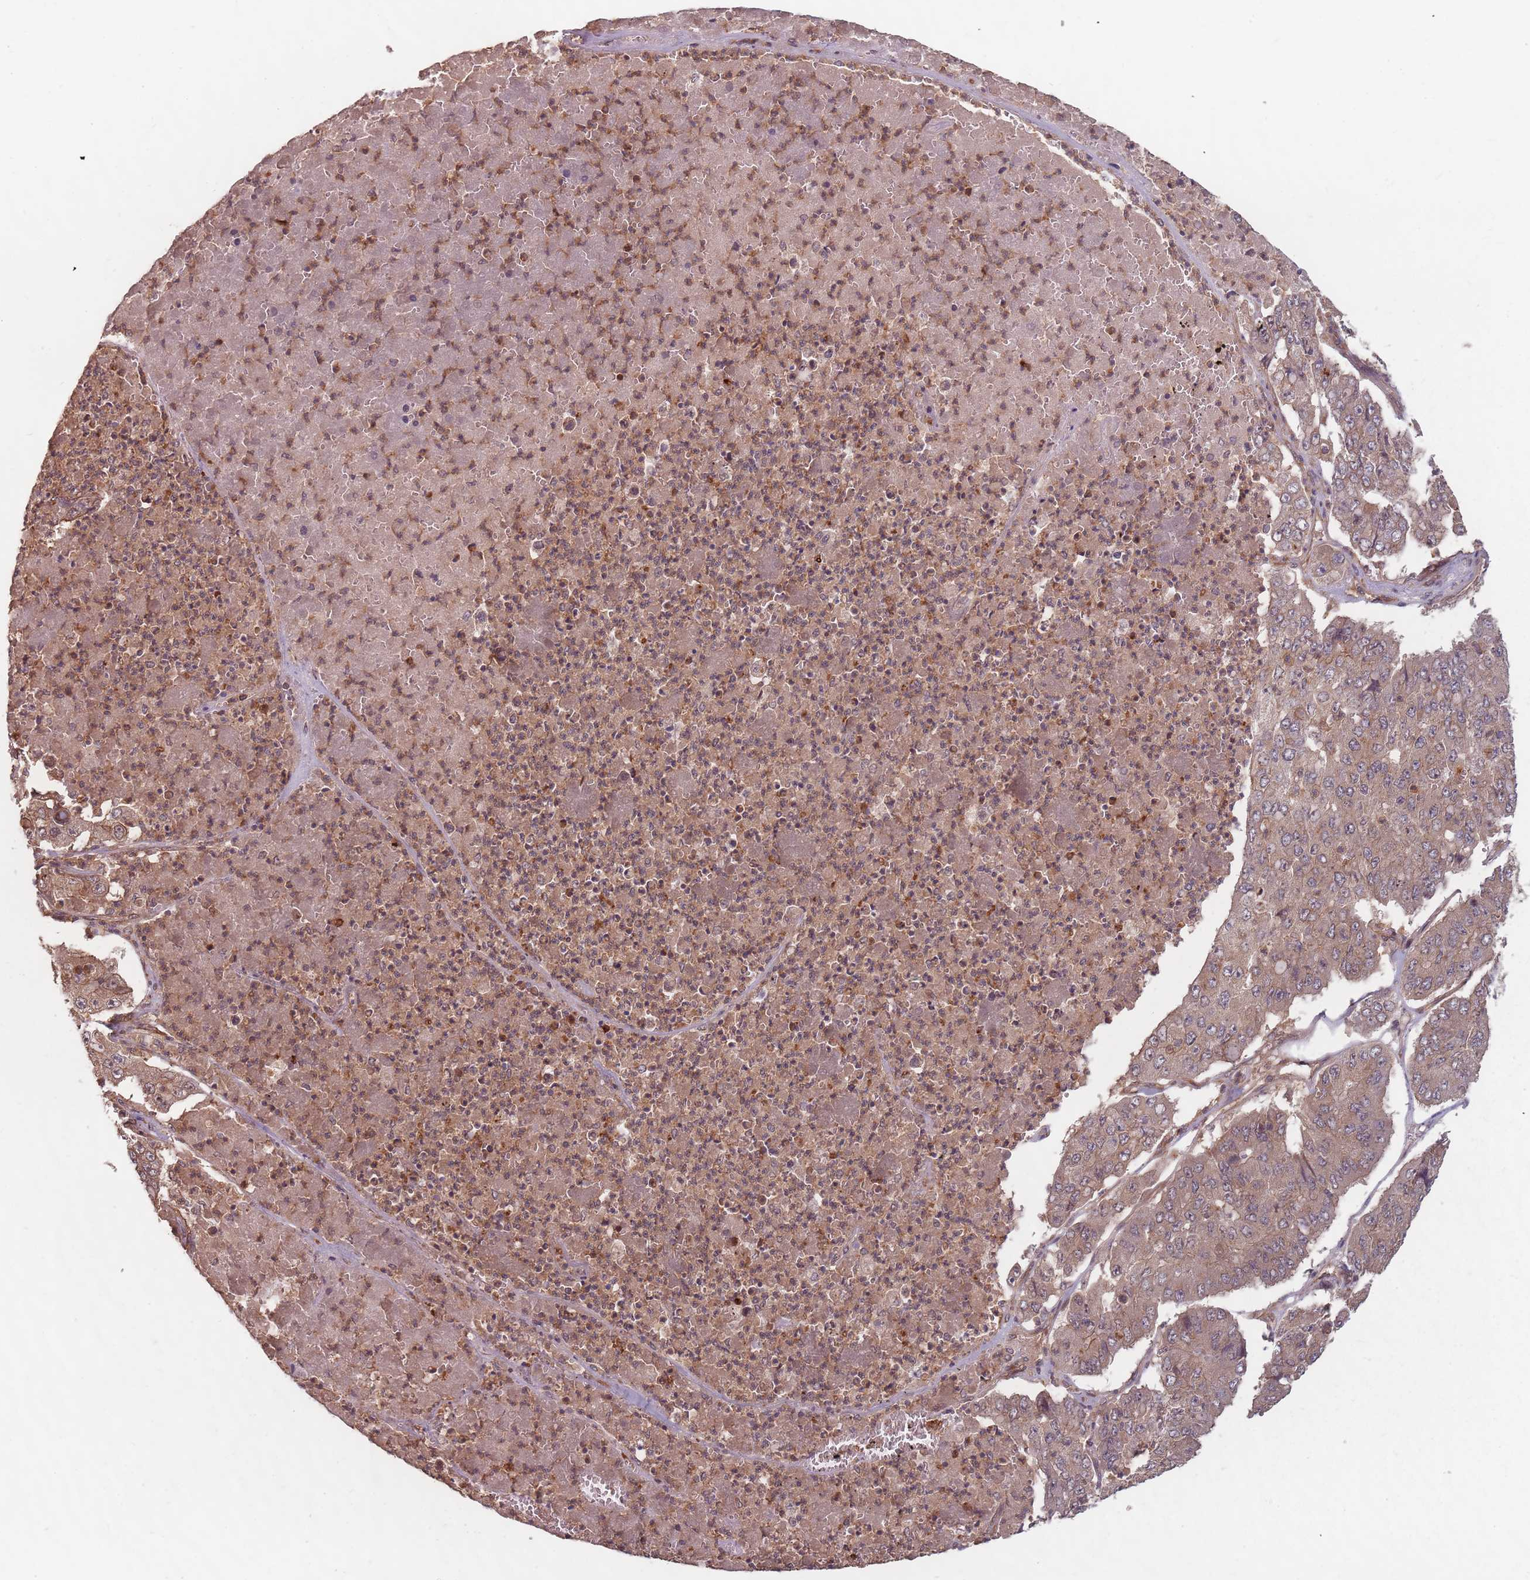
{"staining": {"intensity": "moderate", "quantity": ">75%", "location": "cytoplasmic/membranous"}, "tissue": "pancreatic cancer", "cell_type": "Tumor cells", "image_type": "cancer", "snomed": [{"axis": "morphology", "description": "Adenocarcinoma, NOS"}, {"axis": "topography", "description": "Pancreas"}], "caption": "A histopathology image showing moderate cytoplasmic/membranous positivity in about >75% of tumor cells in pancreatic cancer, as visualized by brown immunohistochemical staining.", "gene": "C3orf14", "patient": {"sex": "male", "age": 50}}